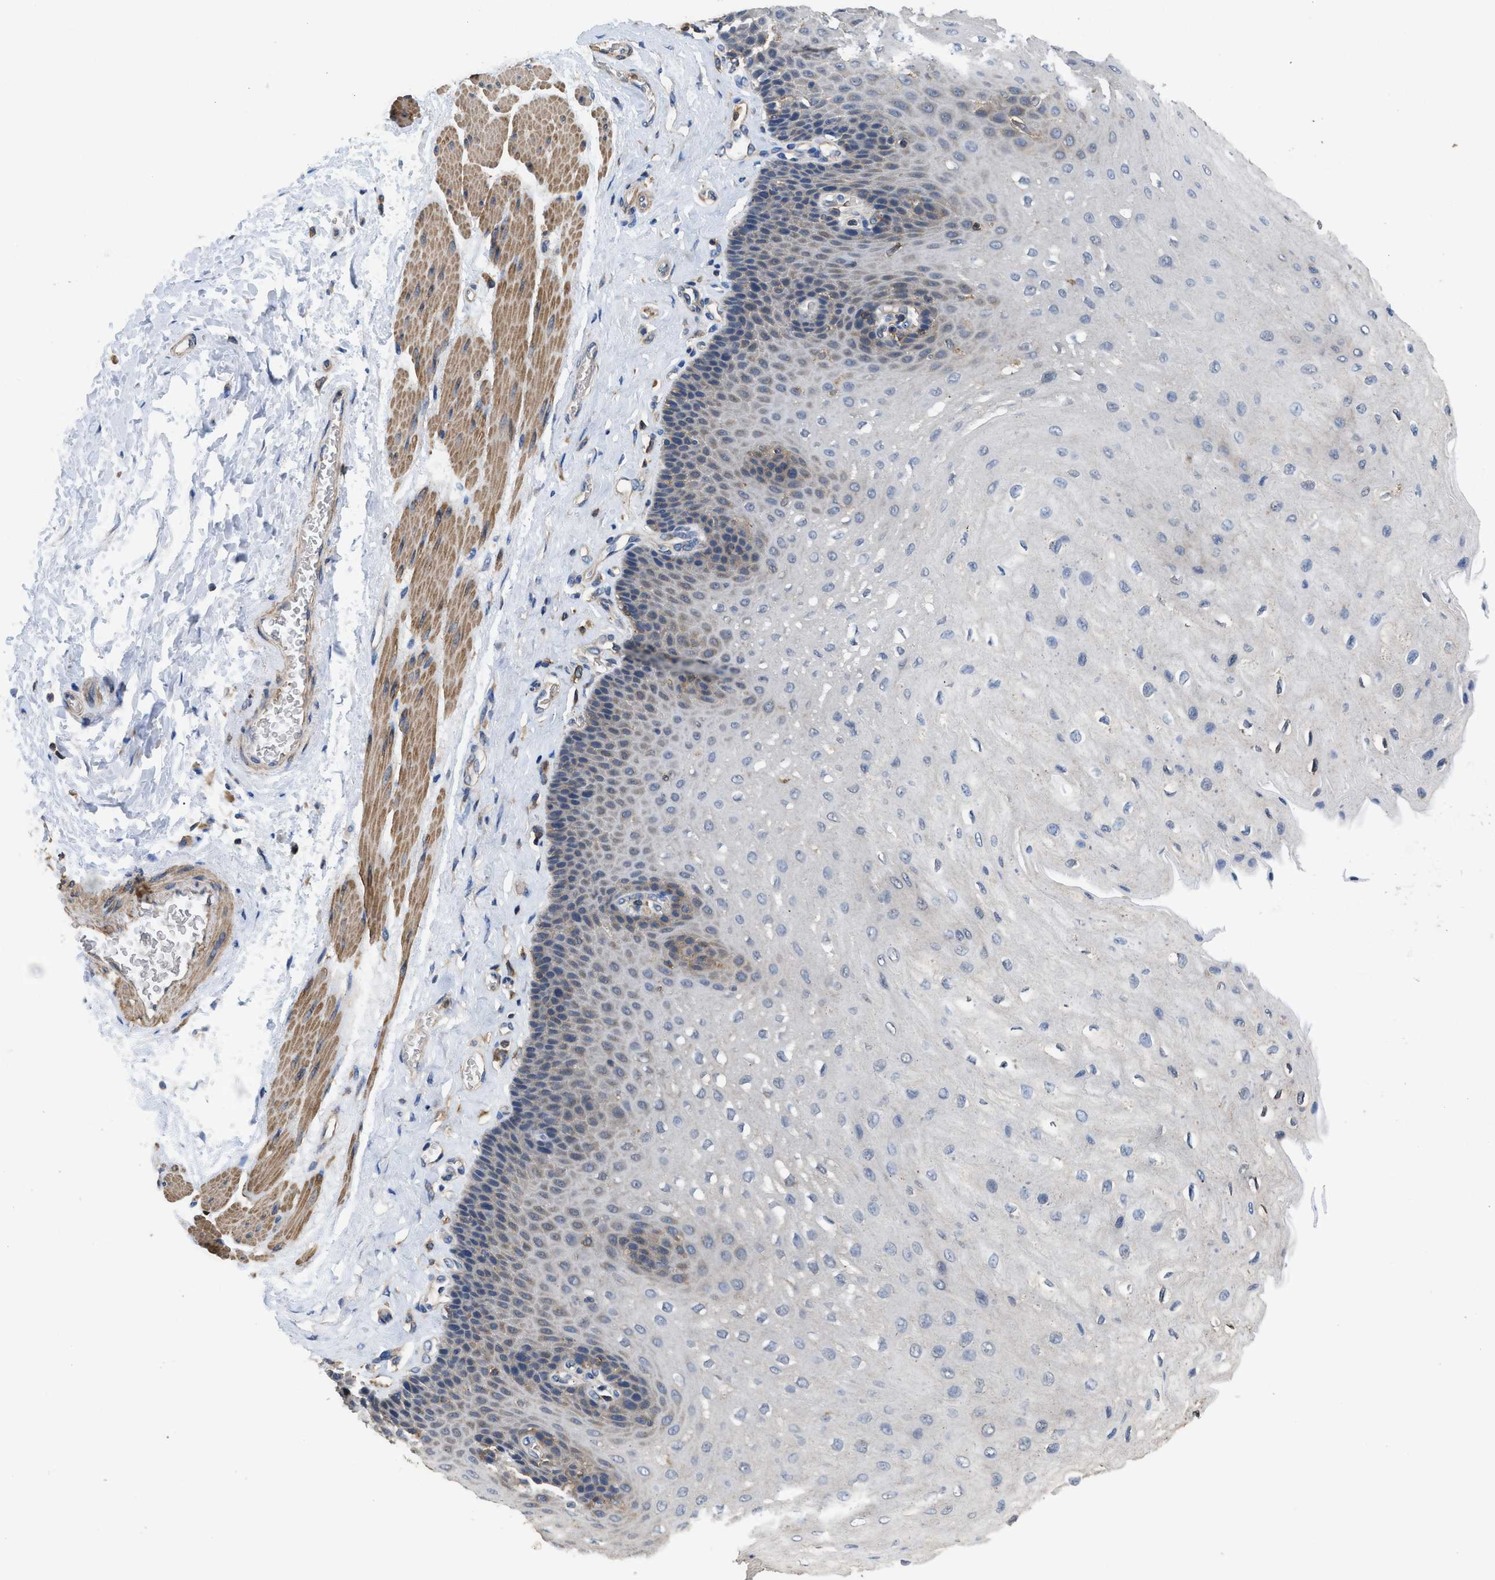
{"staining": {"intensity": "weak", "quantity": "<25%", "location": "cytoplasmic/membranous"}, "tissue": "esophagus", "cell_type": "Squamous epithelial cells", "image_type": "normal", "snomed": [{"axis": "morphology", "description": "Normal tissue, NOS"}, {"axis": "topography", "description": "Esophagus"}], "caption": "High power microscopy photomicrograph of an immunohistochemistry photomicrograph of benign esophagus, revealing no significant expression in squamous epithelial cells. (DAB (3,3'-diaminobenzidine) immunohistochemistry (IHC) visualized using brightfield microscopy, high magnification).", "gene": "LINGO2", "patient": {"sex": "female", "age": 72}}